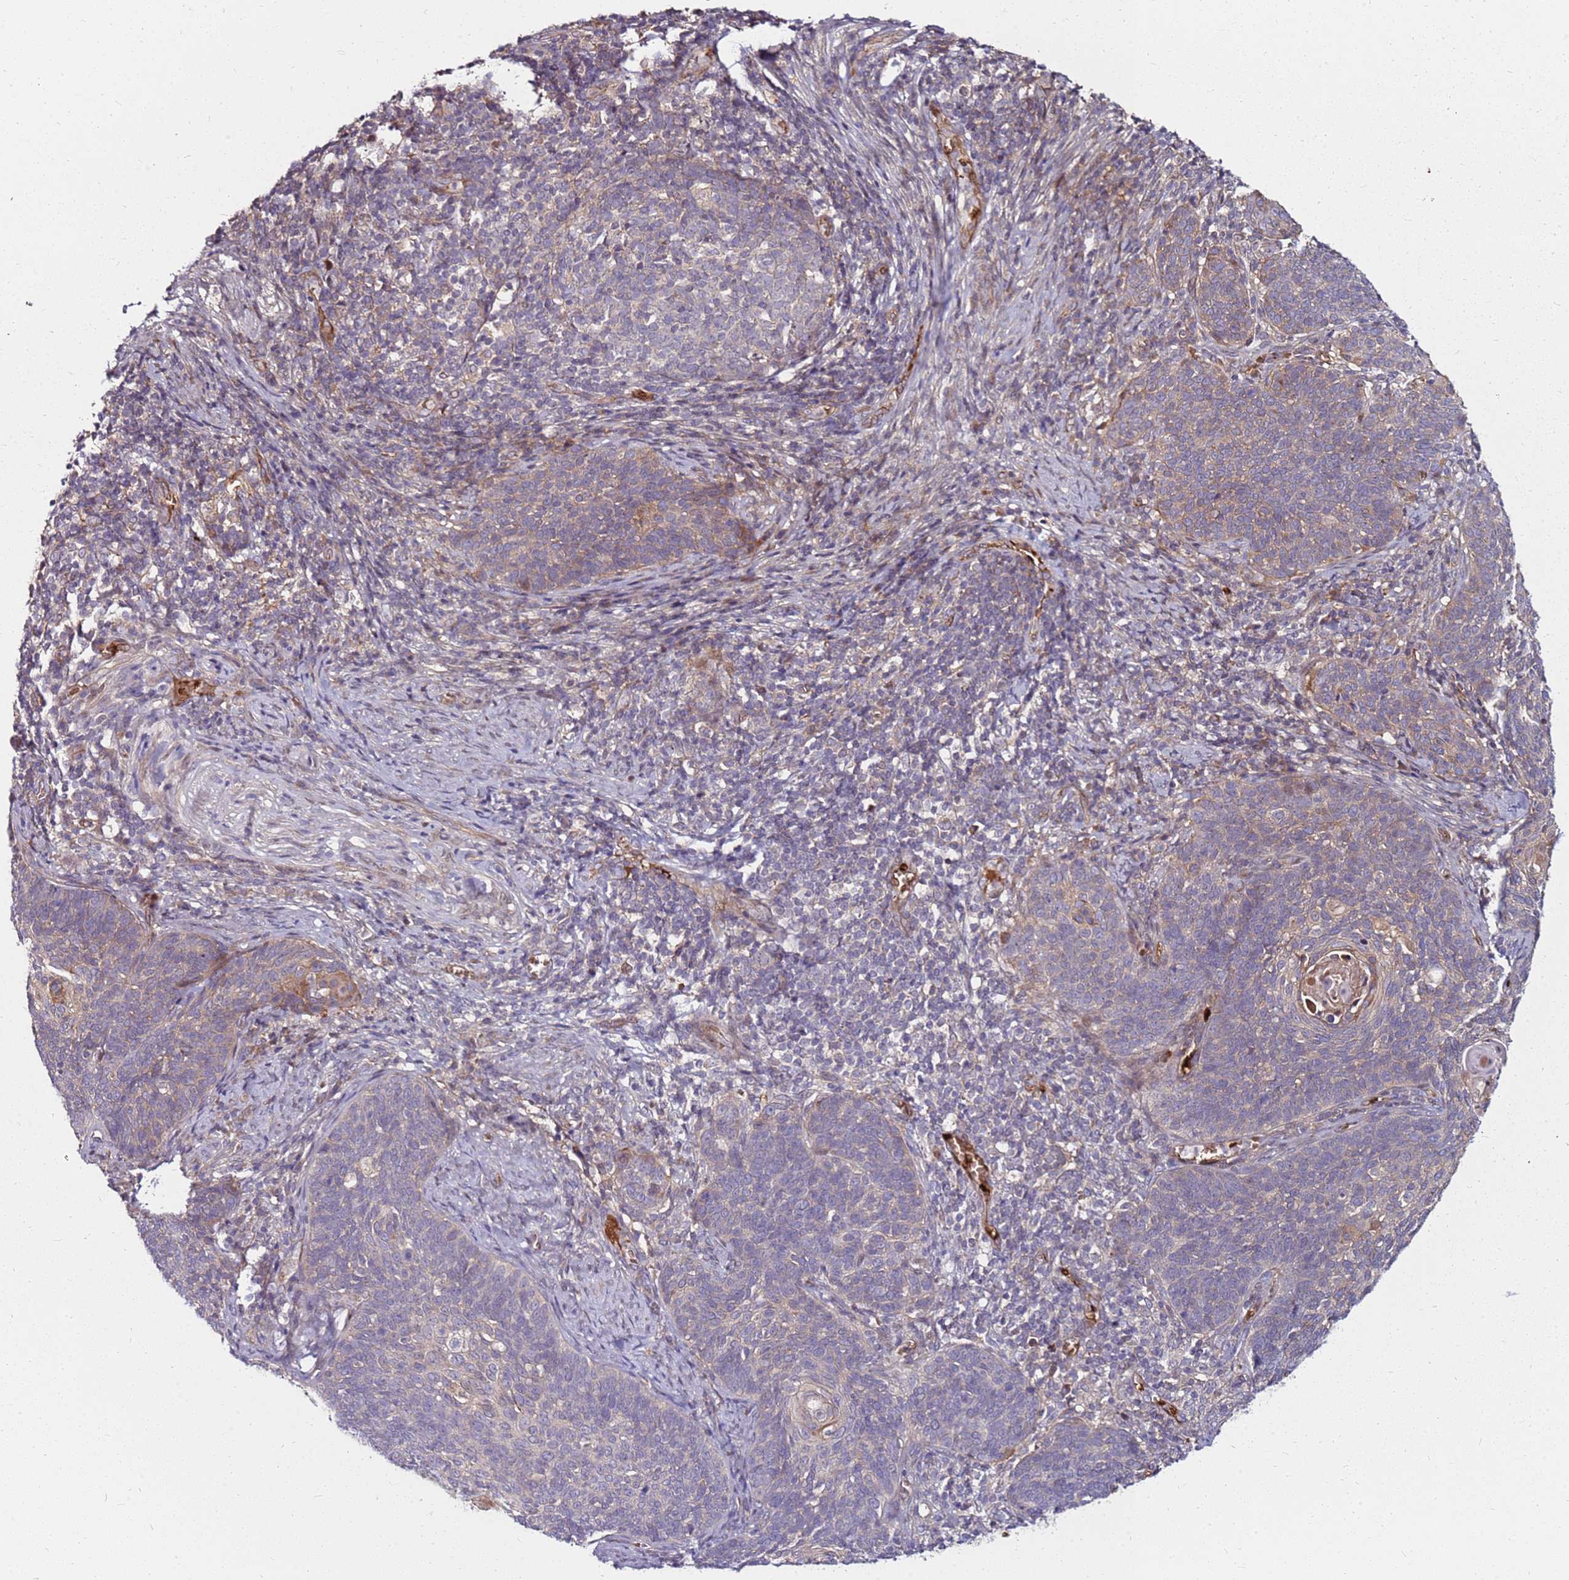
{"staining": {"intensity": "weak", "quantity": "<25%", "location": "cytoplasmic/membranous"}, "tissue": "cervical cancer", "cell_type": "Tumor cells", "image_type": "cancer", "snomed": [{"axis": "morphology", "description": "Normal tissue, NOS"}, {"axis": "morphology", "description": "Squamous cell carcinoma, NOS"}, {"axis": "topography", "description": "Cervix"}], "caption": "Photomicrograph shows no protein positivity in tumor cells of cervical cancer (squamous cell carcinoma) tissue.", "gene": "RNF11", "patient": {"sex": "female", "age": 39}}